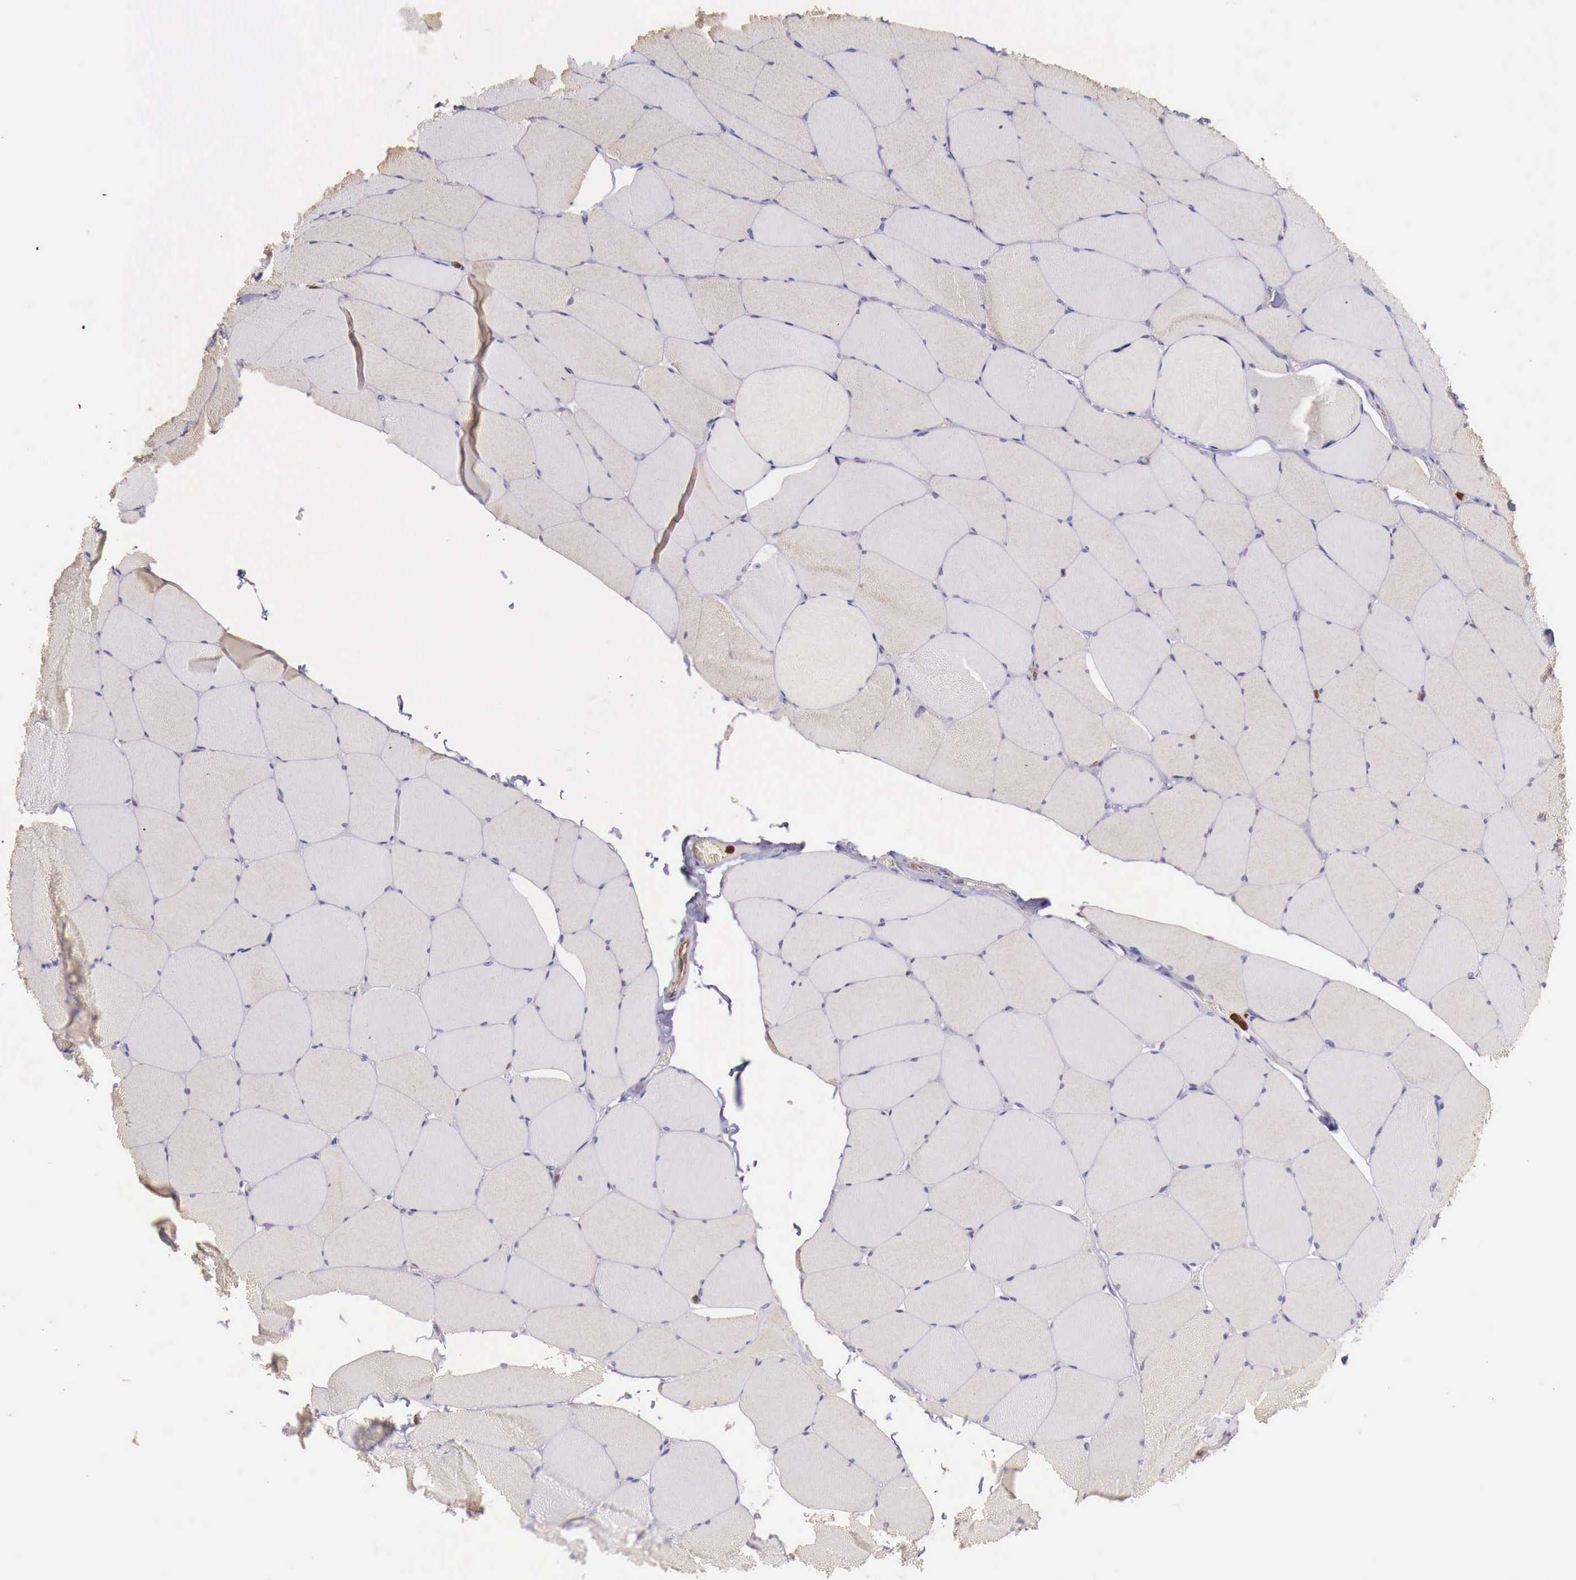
{"staining": {"intensity": "weak", "quantity": "25%-75%", "location": "cytoplasmic/membranous"}, "tissue": "skeletal muscle", "cell_type": "Myocytes", "image_type": "normal", "snomed": [{"axis": "morphology", "description": "Normal tissue, NOS"}, {"axis": "topography", "description": "Skeletal muscle"}, {"axis": "topography", "description": "Salivary gland"}], "caption": "A photomicrograph of skeletal muscle stained for a protein reveals weak cytoplasmic/membranous brown staining in myocytes.", "gene": "GAB2", "patient": {"sex": "male", "age": 62}}